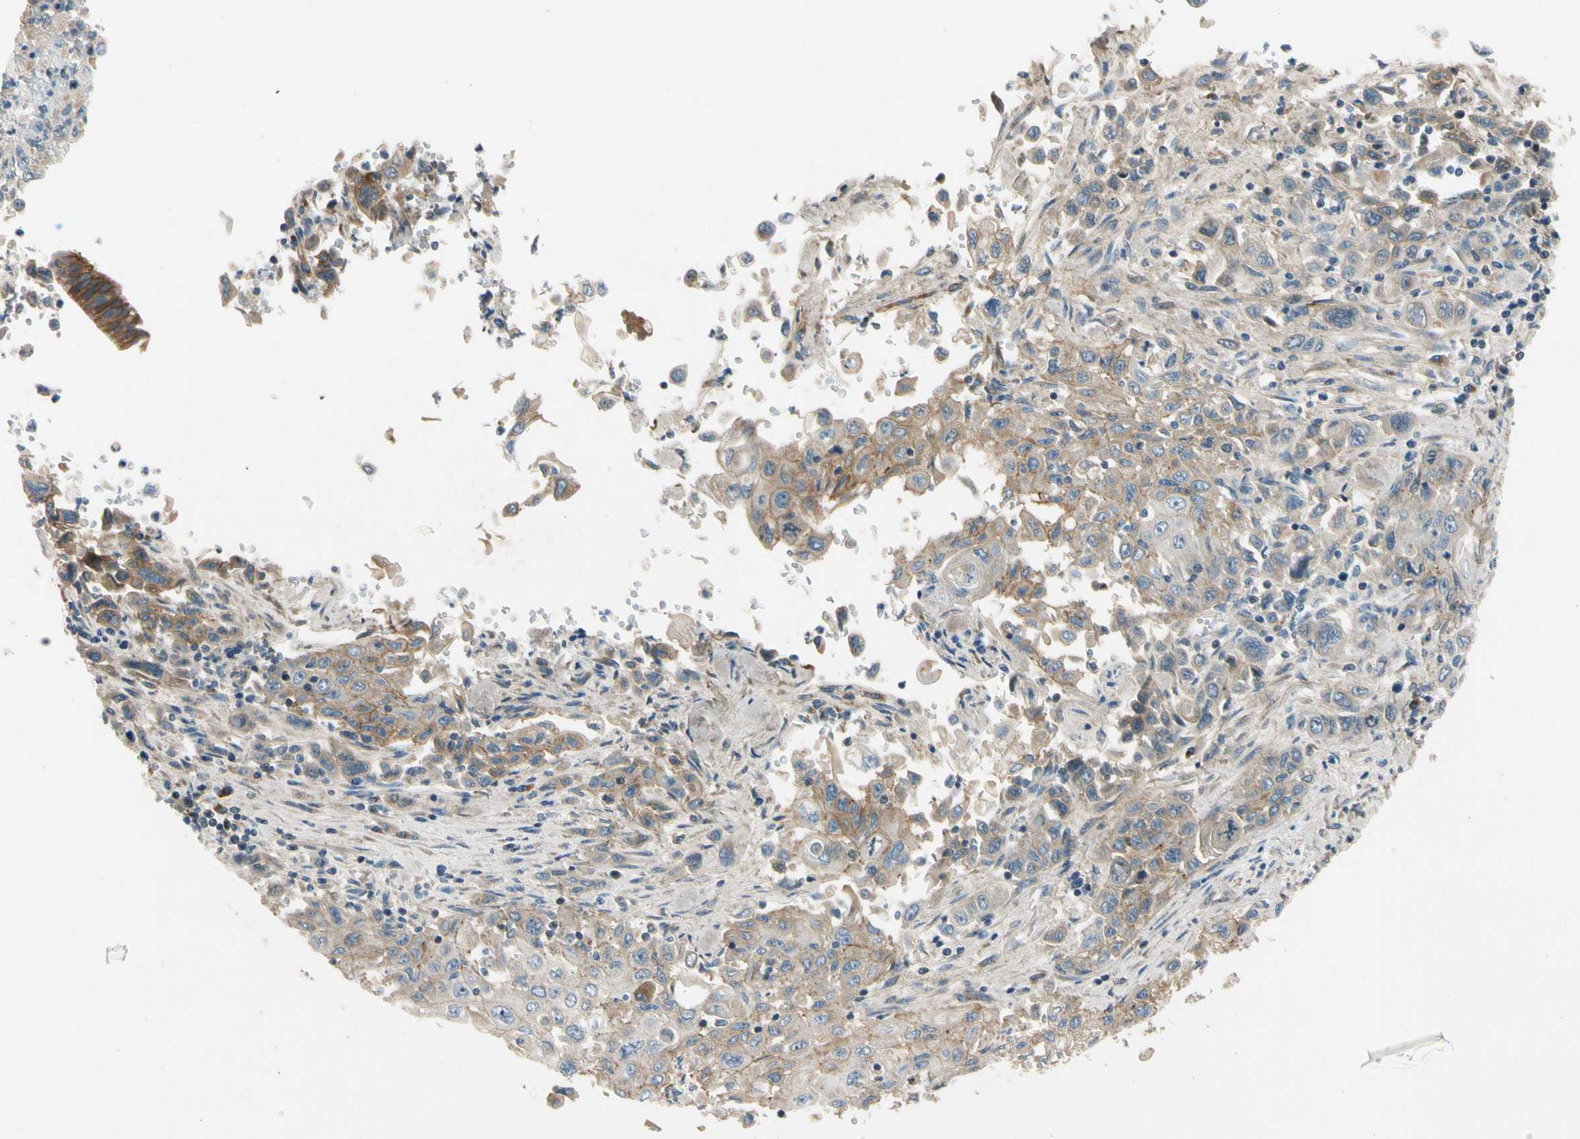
{"staining": {"intensity": "weak", "quantity": "25%-75%", "location": "cytoplasmic/membranous"}, "tissue": "pancreatic cancer", "cell_type": "Tumor cells", "image_type": "cancer", "snomed": [{"axis": "morphology", "description": "Adenocarcinoma, NOS"}, {"axis": "topography", "description": "Pancreas"}], "caption": "Immunohistochemical staining of human pancreatic adenocarcinoma exhibits weak cytoplasmic/membranous protein expression in approximately 25%-75% of tumor cells.", "gene": "MST1R", "patient": {"sex": "male", "age": 70}}